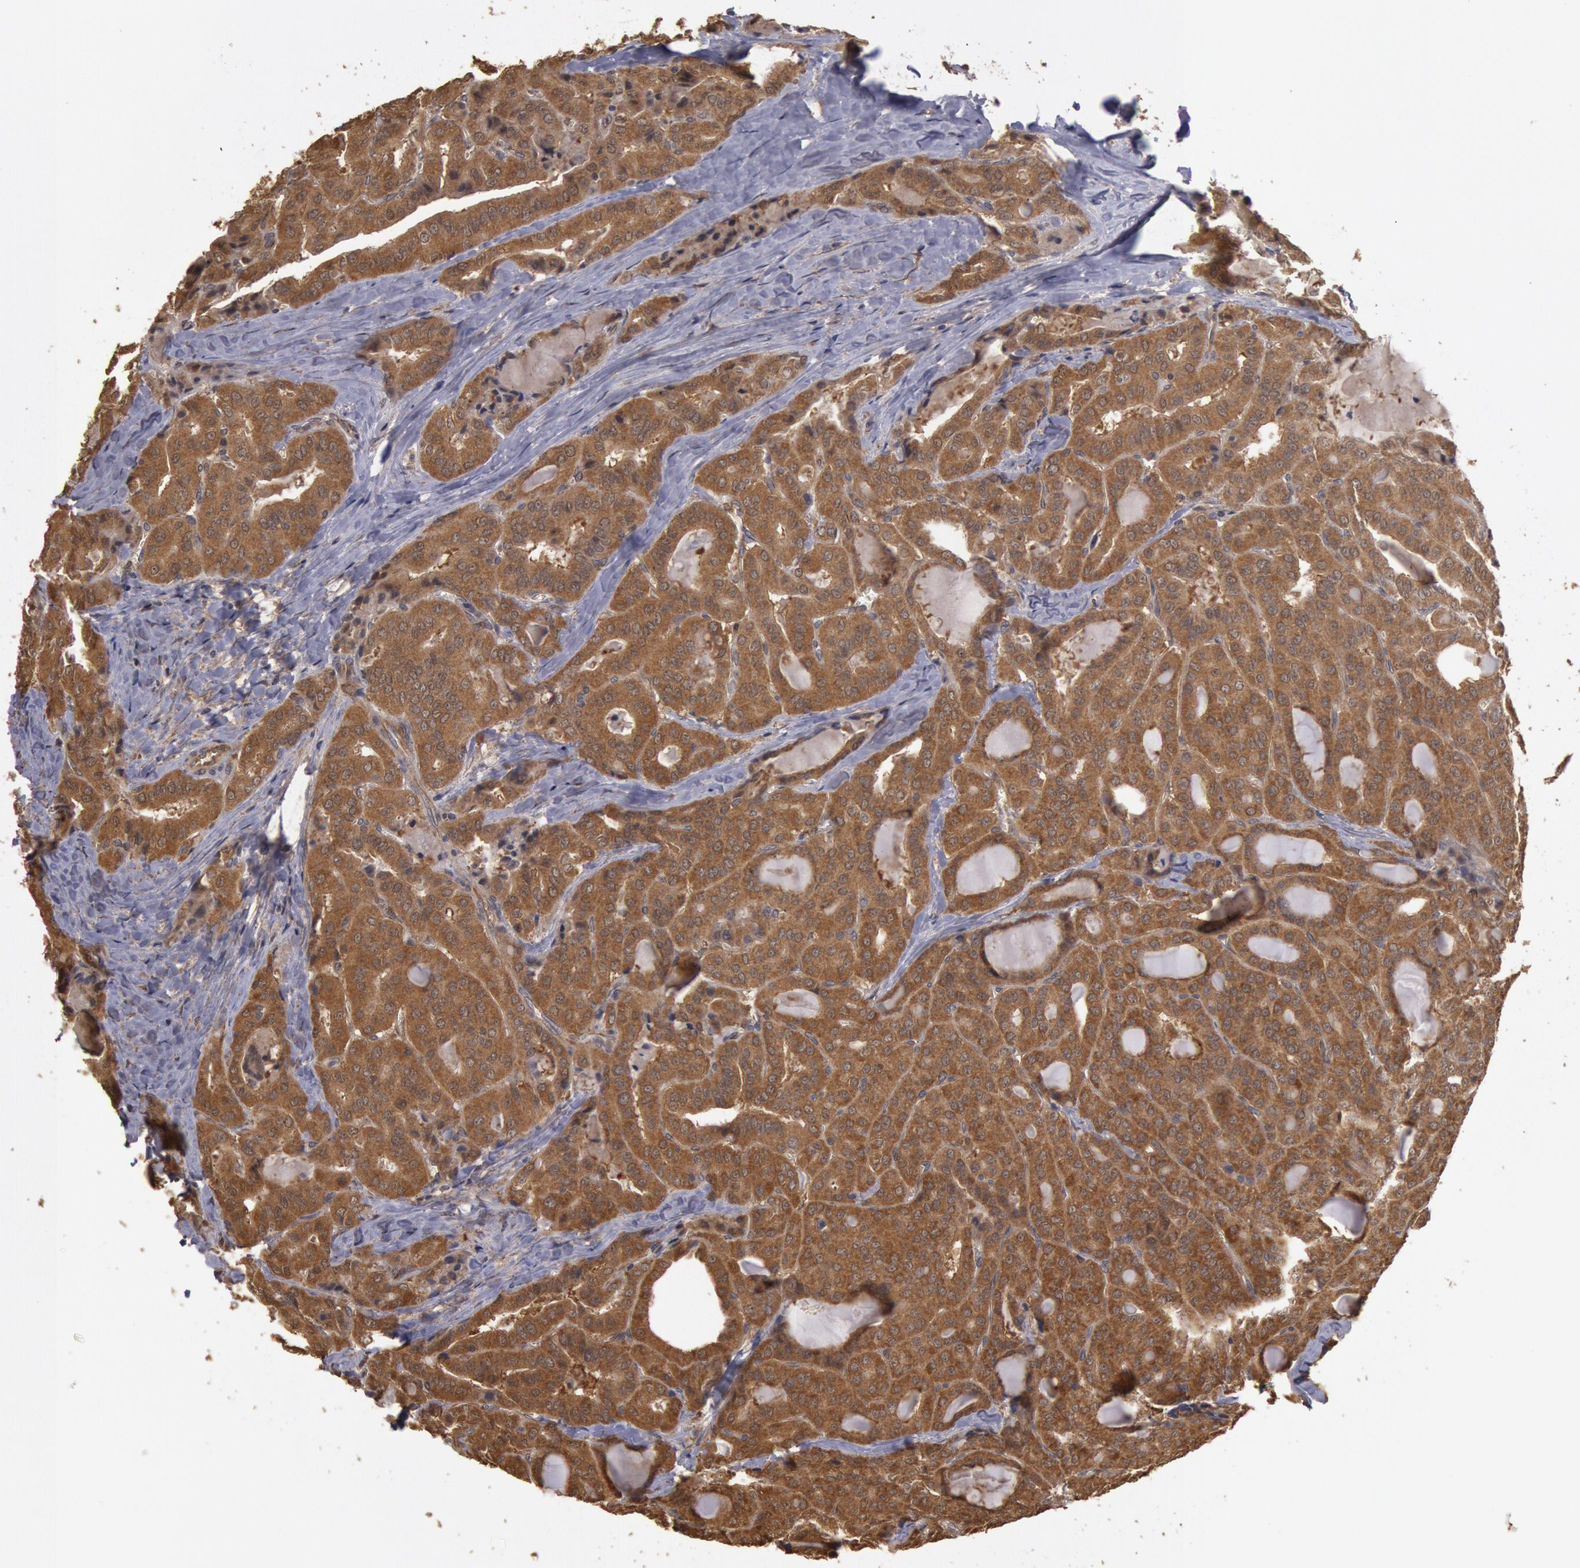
{"staining": {"intensity": "strong", "quantity": ">75%", "location": "cytoplasmic/membranous"}, "tissue": "thyroid cancer", "cell_type": "Tumor cells", "image_type": "cancer", "snomed": [{"axis": "morphology", "description": "Papillary adenocarcinoma, NOS"}, {"axis": "topography", "description": "Thyroid gland"}], "caption": "Protein staining demonstrates strong cytoplasmic/membranous staining in approximately >75% of tumor cells in thyroid papillary adenocarcinoma. (IHC, brightfield microscopy, high magnification).", "gene": "USP14", "patient": {"sex": "female", "age": 71}}